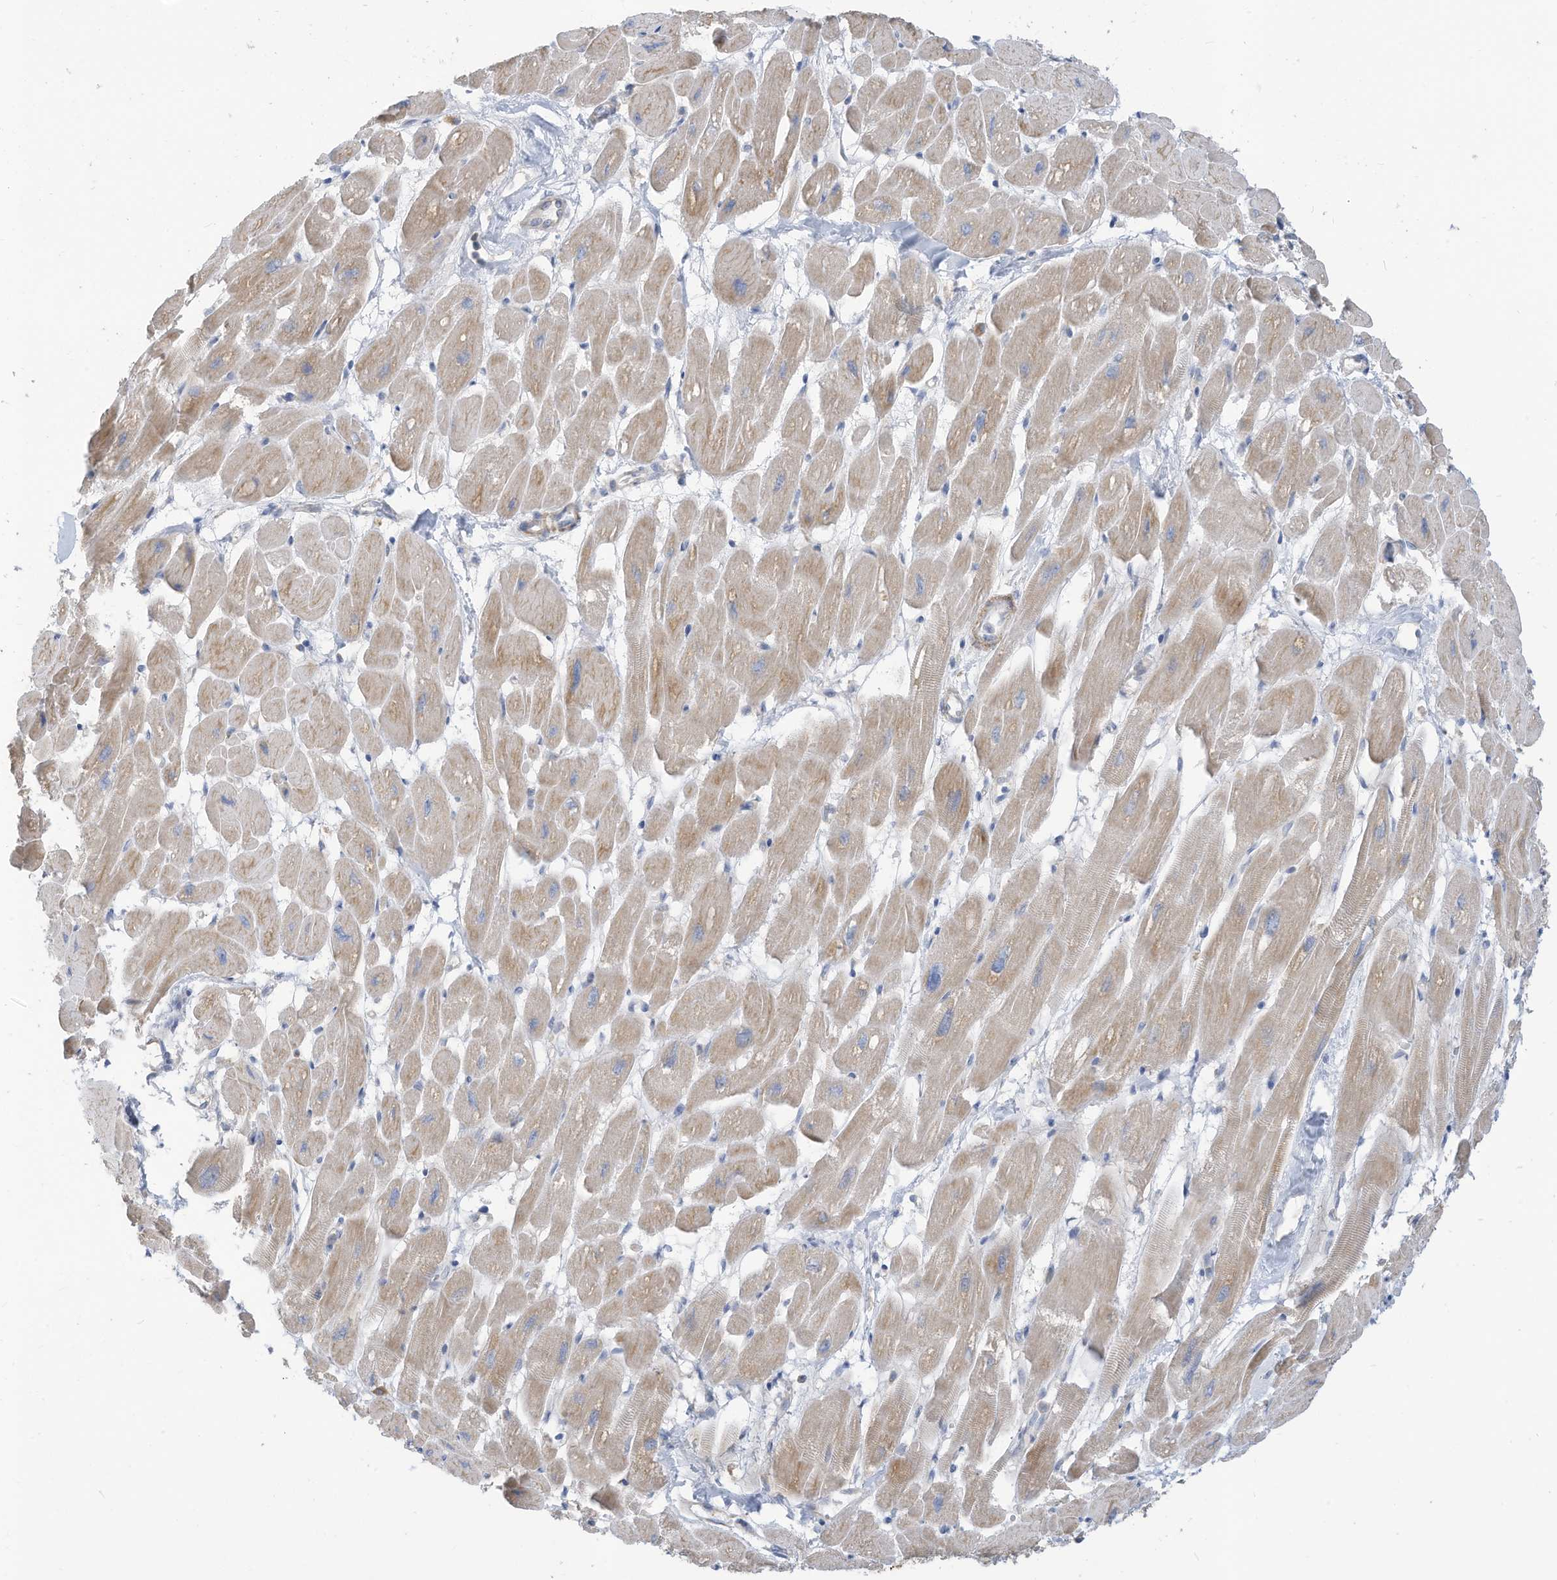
{"staining": {"intensity": "weak", "quantity": "25%-75%", "location": "cytoplasmic/membranous"}, "tissue": "heart muscle", "cell_type": "Cardiomyocytes", "image_type": "normal", "snomed": [{"axis": "morphology", "description": "Normal tissue, NOS"}, {"axis": "topography", "description": "Heart"}], "caption": "Benign heart muscle exhibits weak cytoplasmic/membranous staining in approximately 25%-75% of cardiomyocytes.", "gene": "GTPBP2", "patient": {"sex": "female", "age": 54}}